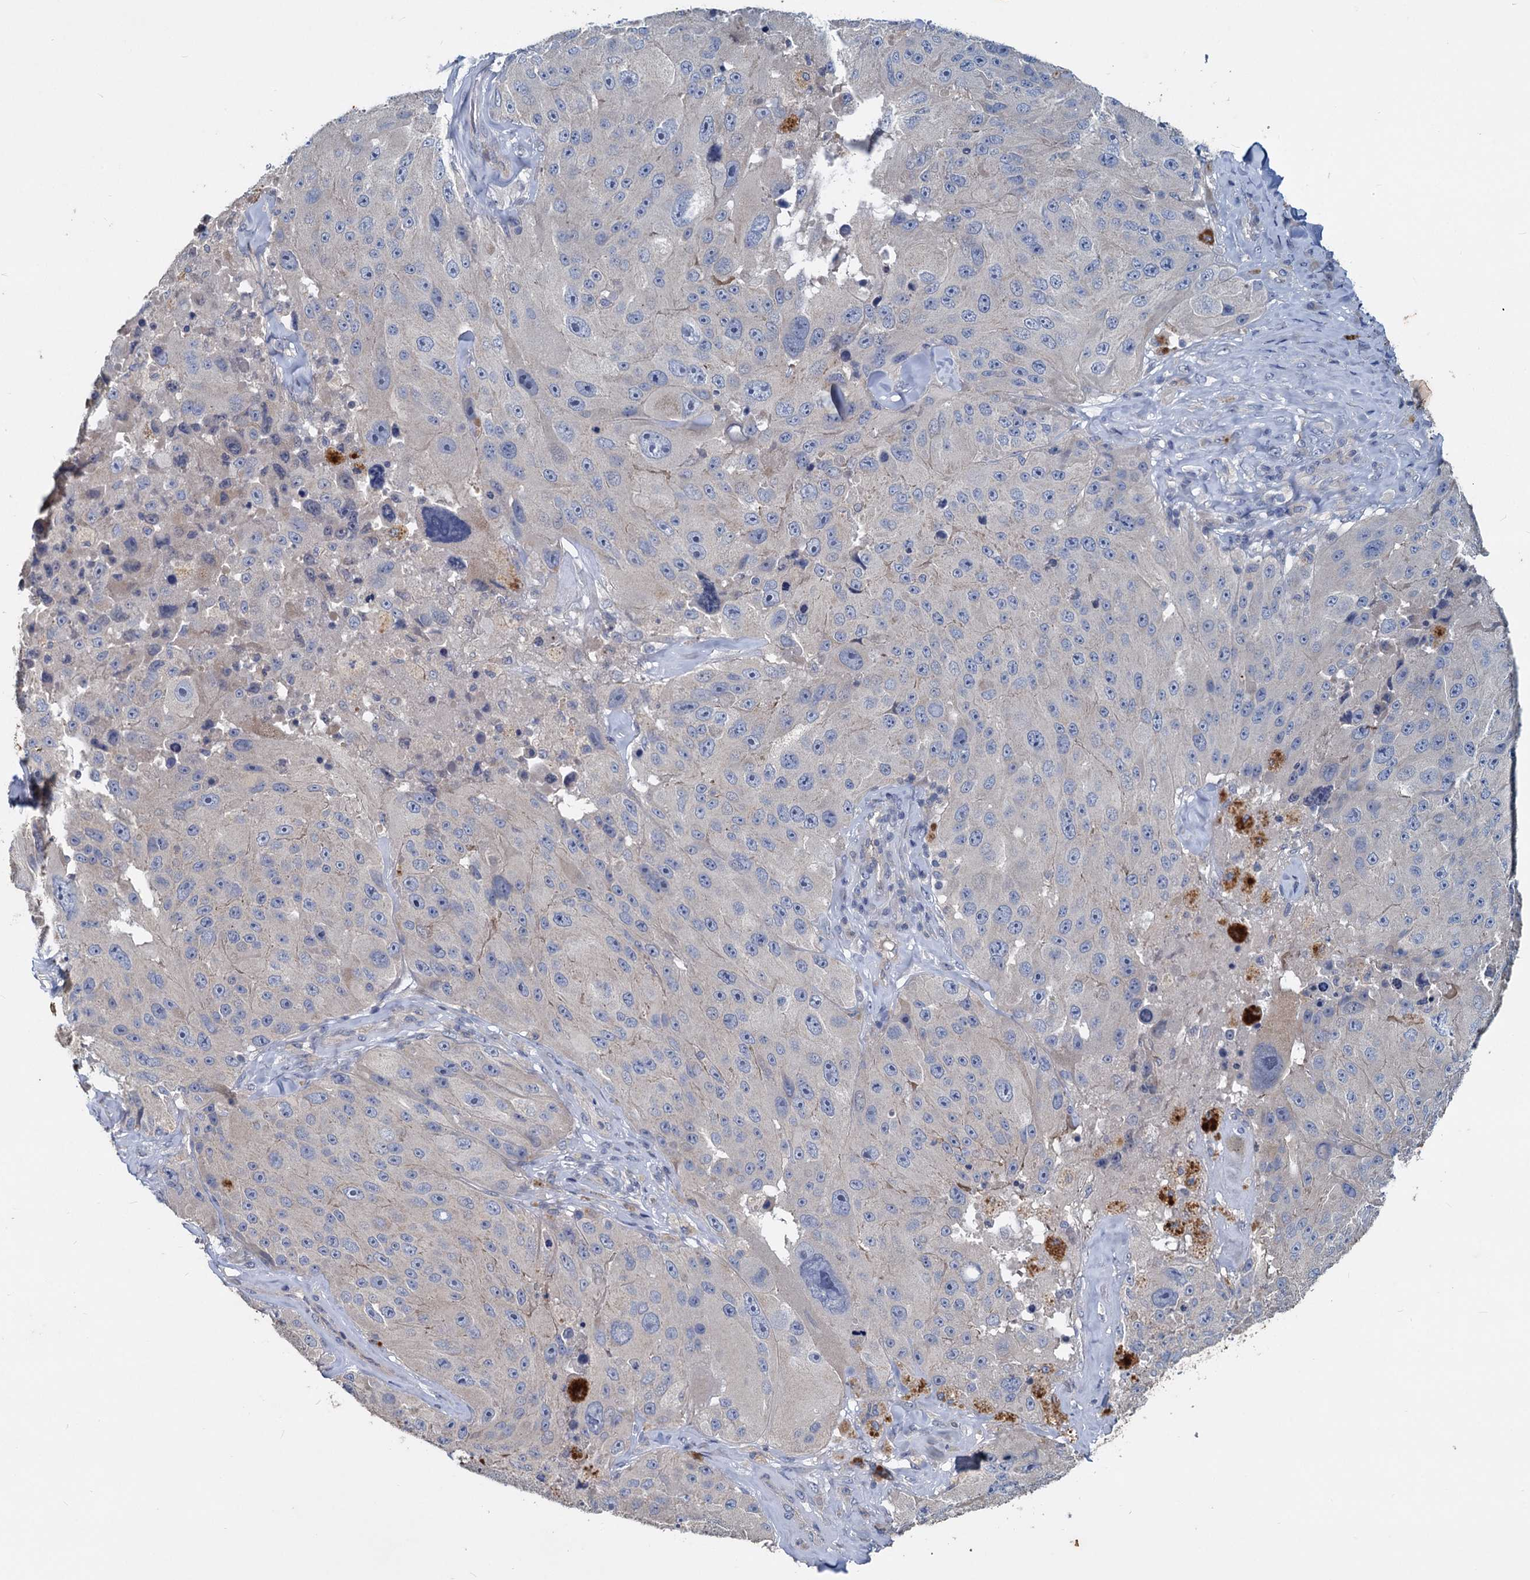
{"staining": {"intensity": "negative", "quantity": "none", "location": "none"}, "tissue": "melanoma", "cell_type": "Tumor cells", "image_type": "cancer", "snomed": [{"axis": "morphology", "description": "Malignant melanoma, Metastatic site"}, {"axis": "topography", "description": "Lymph node"}], "caption": "An immunohistochemistry histopathology image of melanoma is shown. There is no staining in tumor cells of melanoma.", "gene": "SLC2A7", "patient": {"sex": "male", "age": 62}}